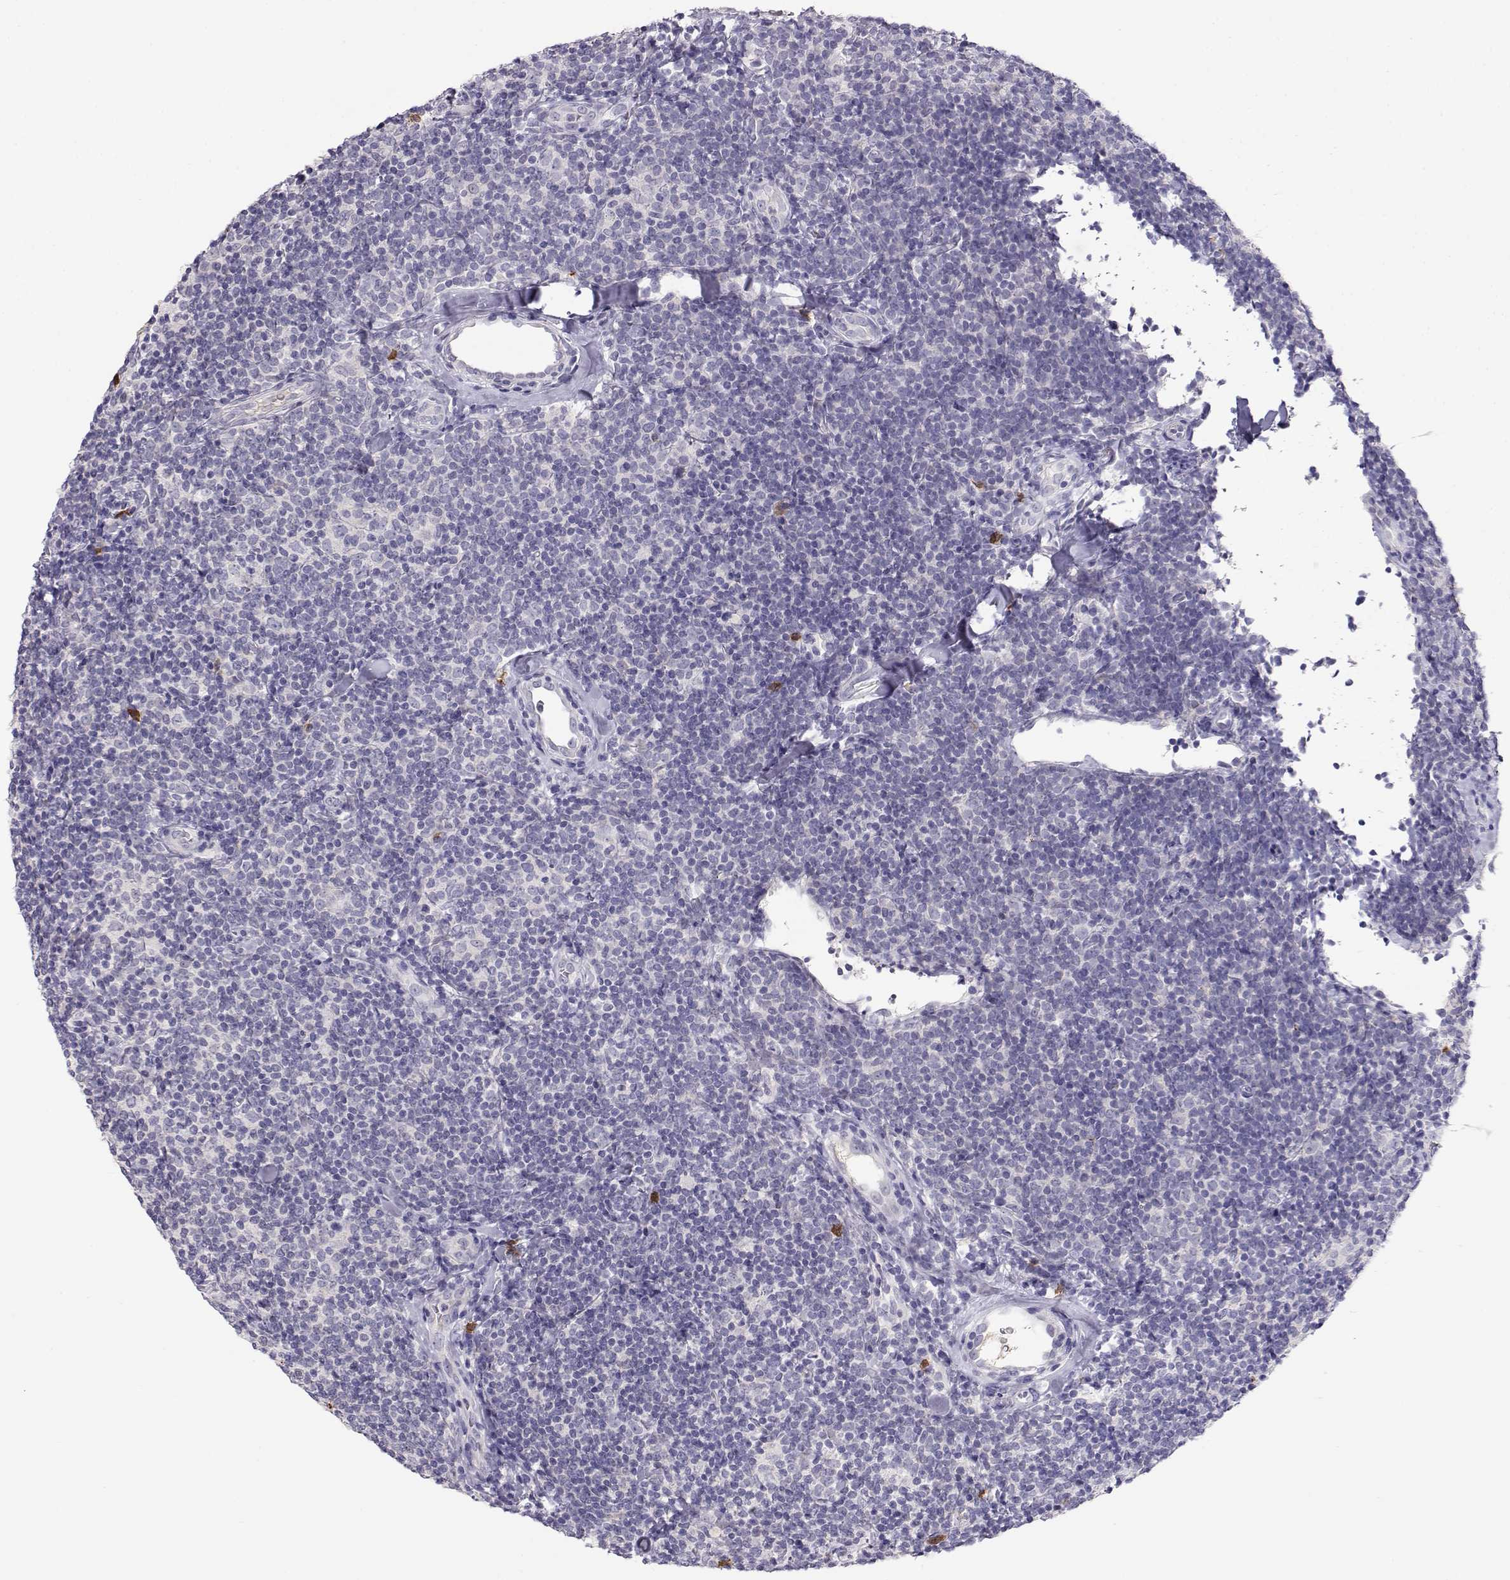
{"staining": {"intensity": "negative", "quantity": "none", "location": "none"}, "tissue": "lymphoma", "cell_type": "Tumor cells", "image_type": "cancer", "snomed": [{"axis": "morphology", "description": "Malignant lymphoma, non-Hodgkin's type, Low grade"}, {"axis": "topography", "description": "Lymph node"}], "caption": "Immunohistochemistry (IHC) micrograph of lymphoma stained for a protein (brown), which reveals no positivity in tumor cells.", "gene": "CDHR1", "patient": {"sex": "female", "age": 56}}